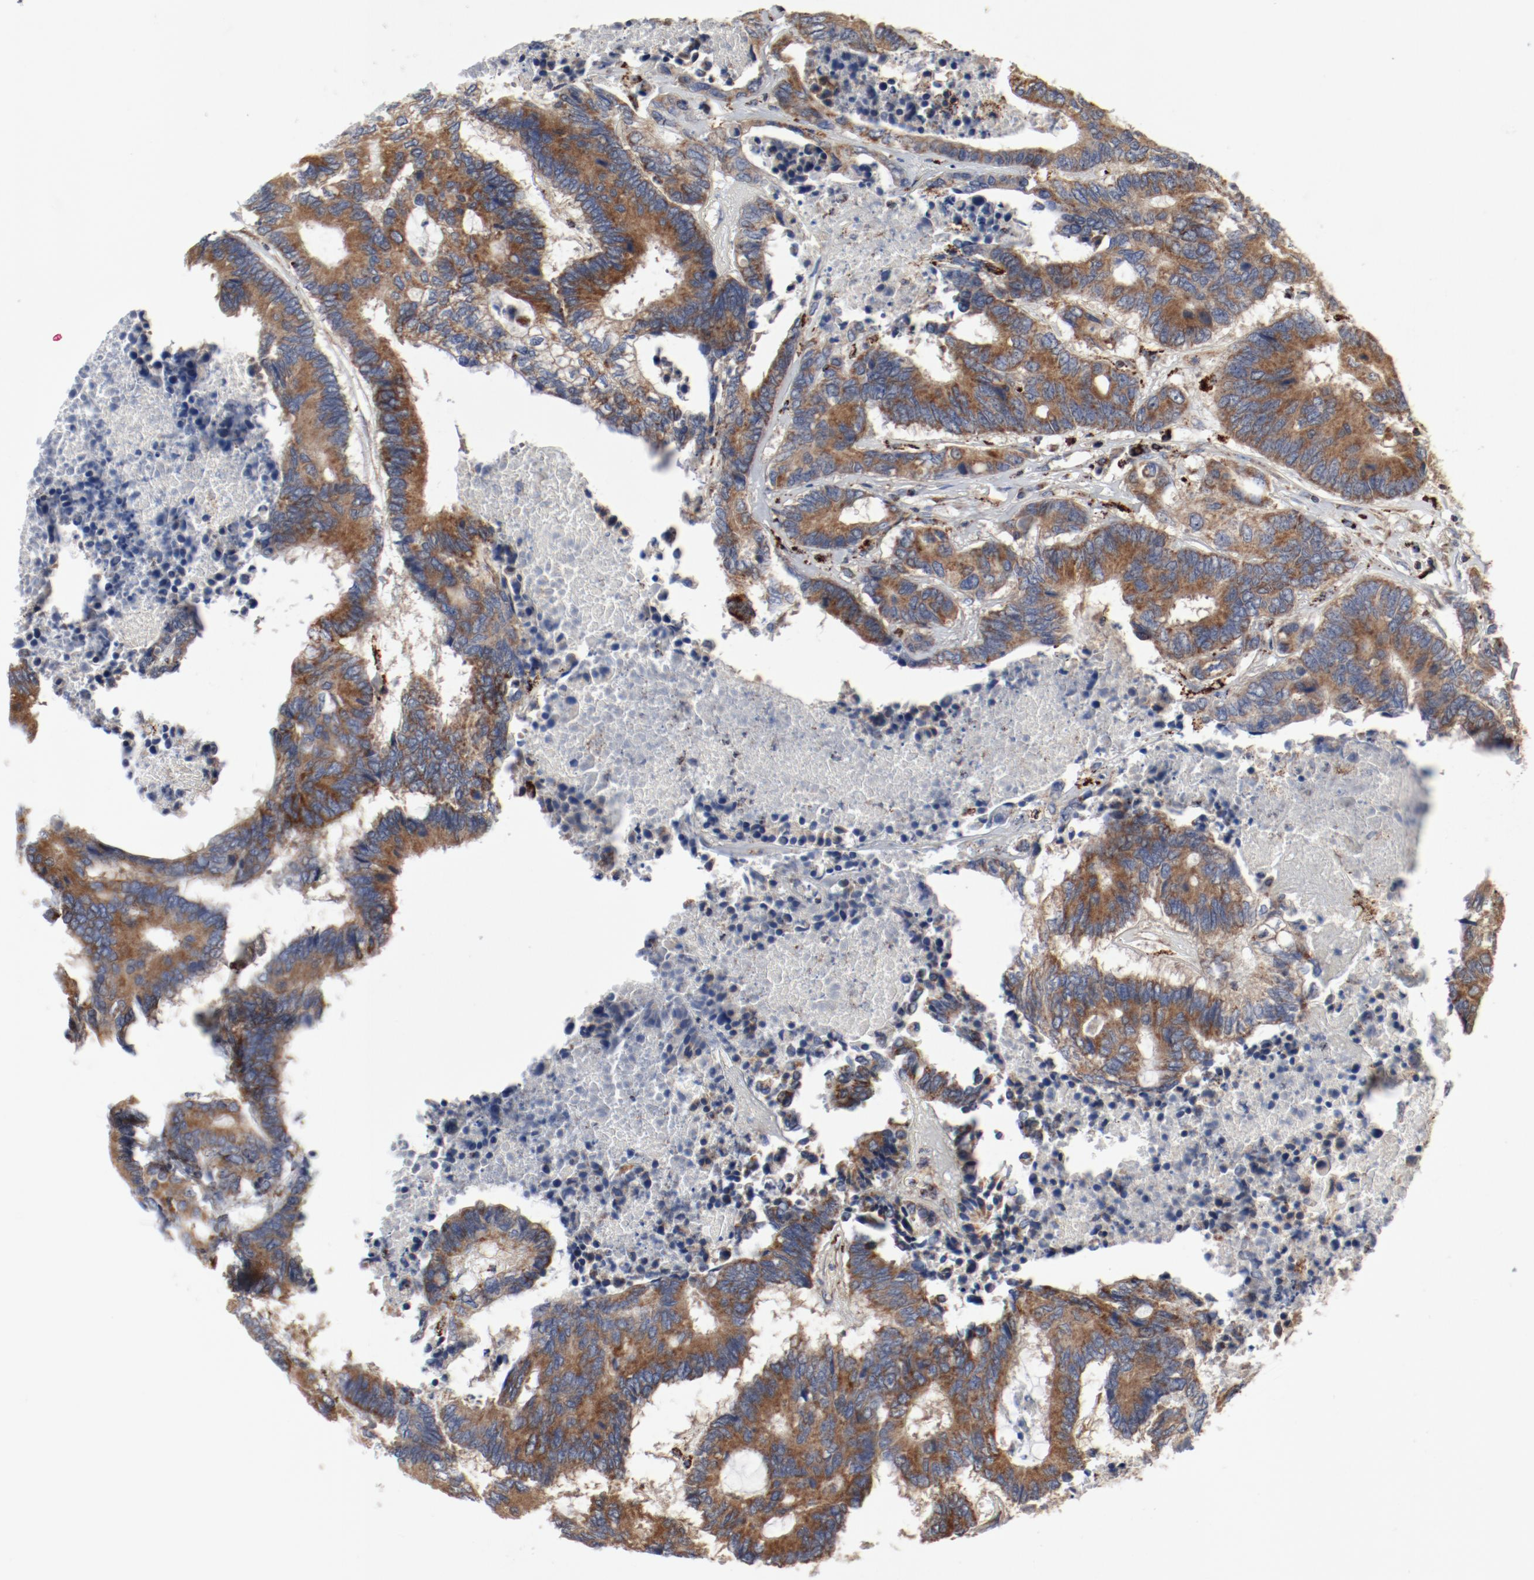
{"staining": {"intensity": "moderate", "quantity": ">75%", "location": "cytoplasmic/membranous"}, "tissue": "colorectal cancer", "cell_type": "Tumor cells", "image_type": "cancer", "snomed": [{"axis": "morphology", "description": "Adenocarcinoma, NOS"}, {"axis": "topography", "description": "Rectum"}], "caption": "This is a histology image of IHC staining of adenocarcinoma (colorectal), which shows moderate staining in the cytoplasmic/membranous of tumor cells.", "gene": "SETD3", "patient": {"sex": "male", "age": 55}}